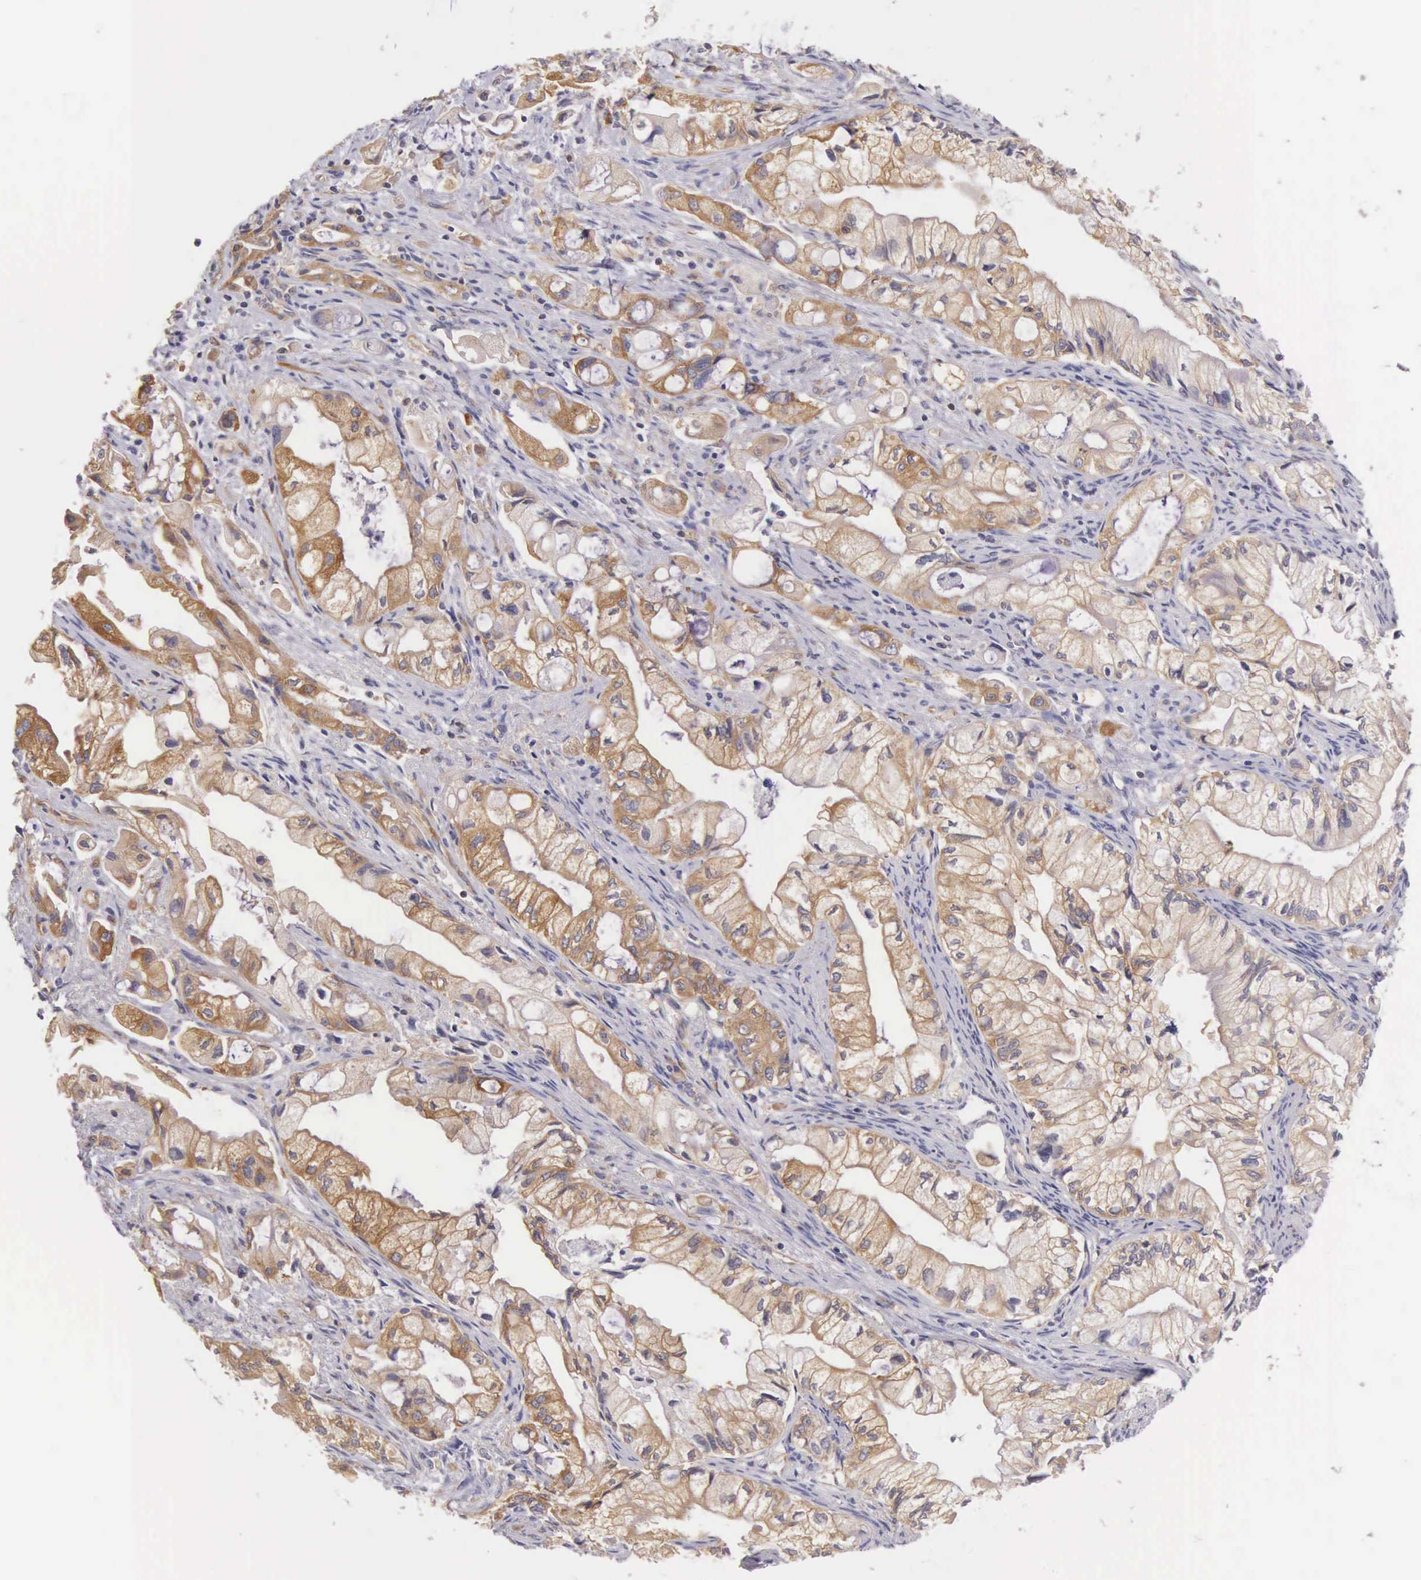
{"staining": {"intensity": "moderate", "quantity": ">75%", "location": "cytoplasmic/membranous"}, "tissue": "pancreatic cancer", "cell_type": "Tumor cells", "image_type": "cancer", "snomed": [{"axis": "morphology", "description": "Adenocarcinoma, NOS"}, {"axis": "topography", "description": "Pancreas"}], "caption": "The histopathology image demonstrates a brown stain indicating the presence of a protein in the cytoplasmic/membranous of tumor cells in pancreatic cancer (adenocarcinoma). Using DAB (brown) and hematoxylin (blue) stains, captured at high magnification using brightfield microscopy.", "gene": "OSBPL3", "patient": {"sex": "male", "age": 79}}